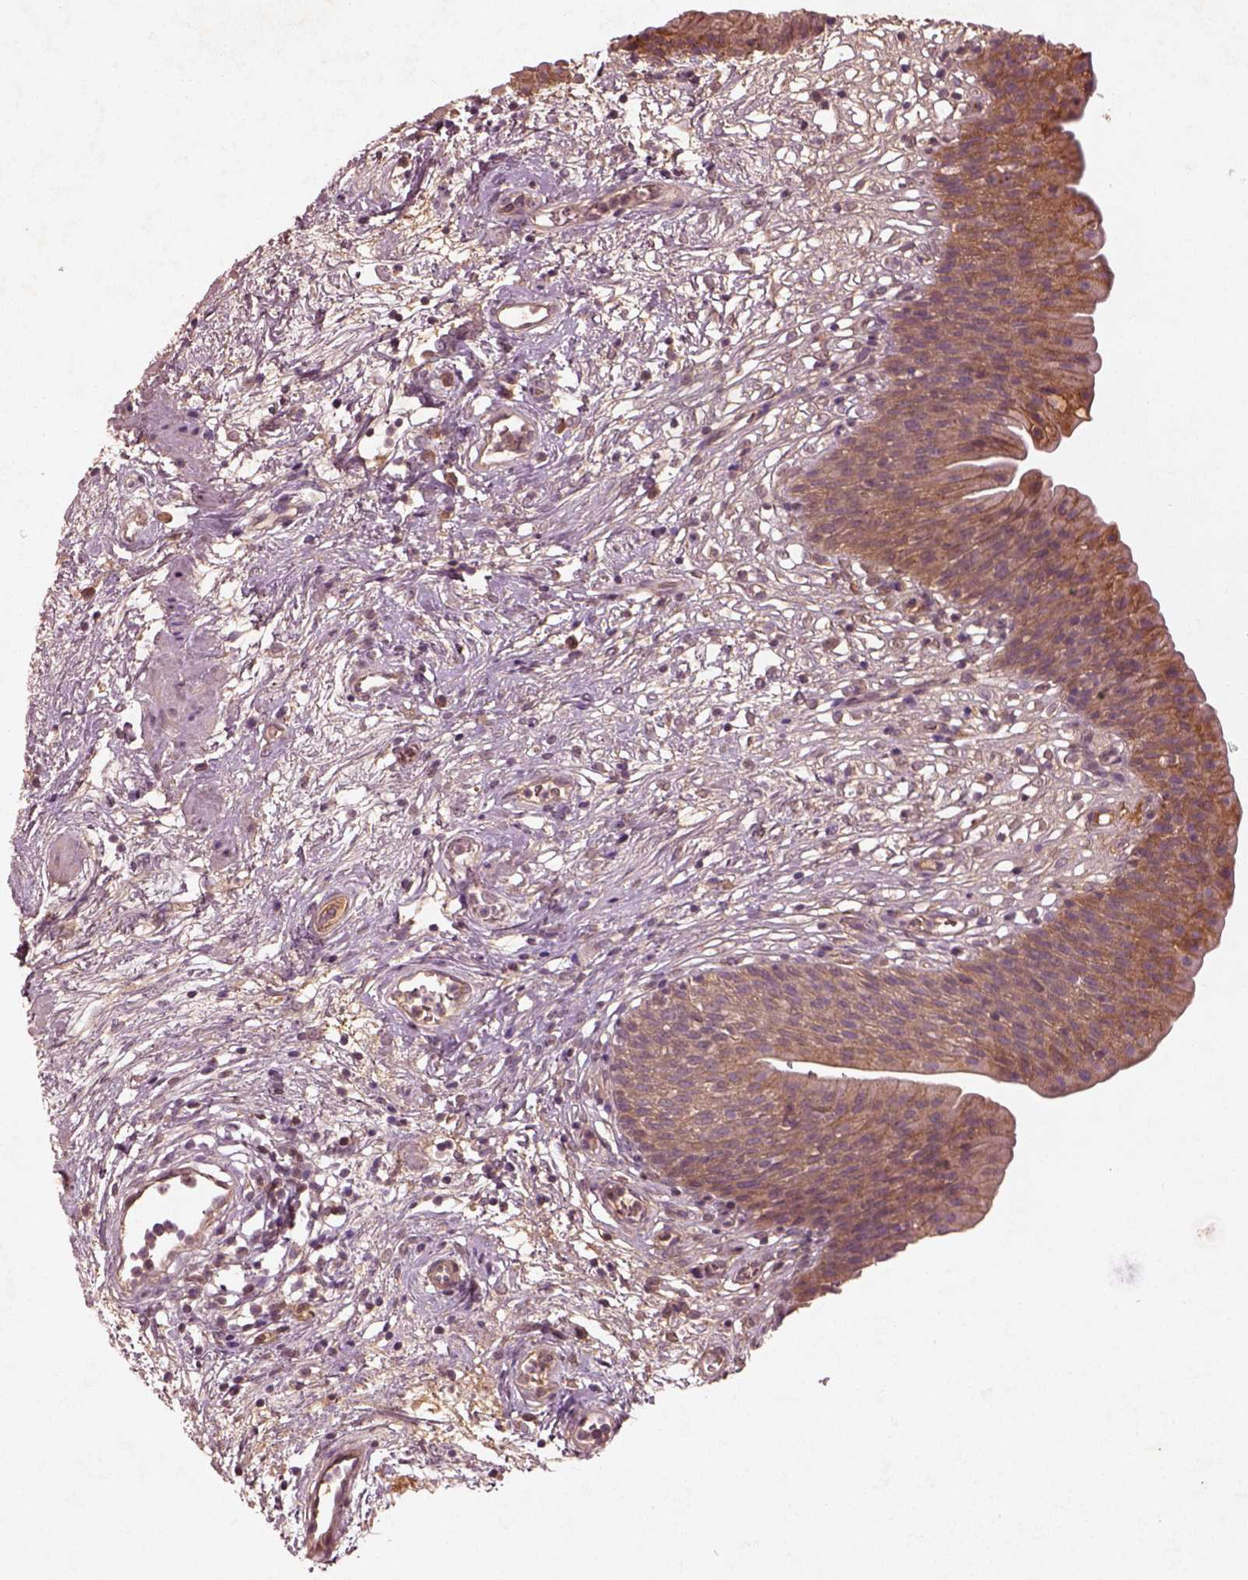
{"staining": {"intensity": "moderate", "quantity": ">75%", "location": "cytoplasmic/membranous"}, "tissue": "urinary bladder", "cell_type": "Urothelial cells", "image_type": "normal", "snomed": [{"axis": "morphology", "description": "Normal tissue, NOS"}, {"axis": "topography", "description": "Urinary bladder"}], "caption": "Urinary bladder stained for a protein (brown) shows moderate cytoplasmic/membranous positive staining in approximately >75% of urothelial cells.", "gene": "FAM234A", "patient": {"sex": "male", "age": 76}}